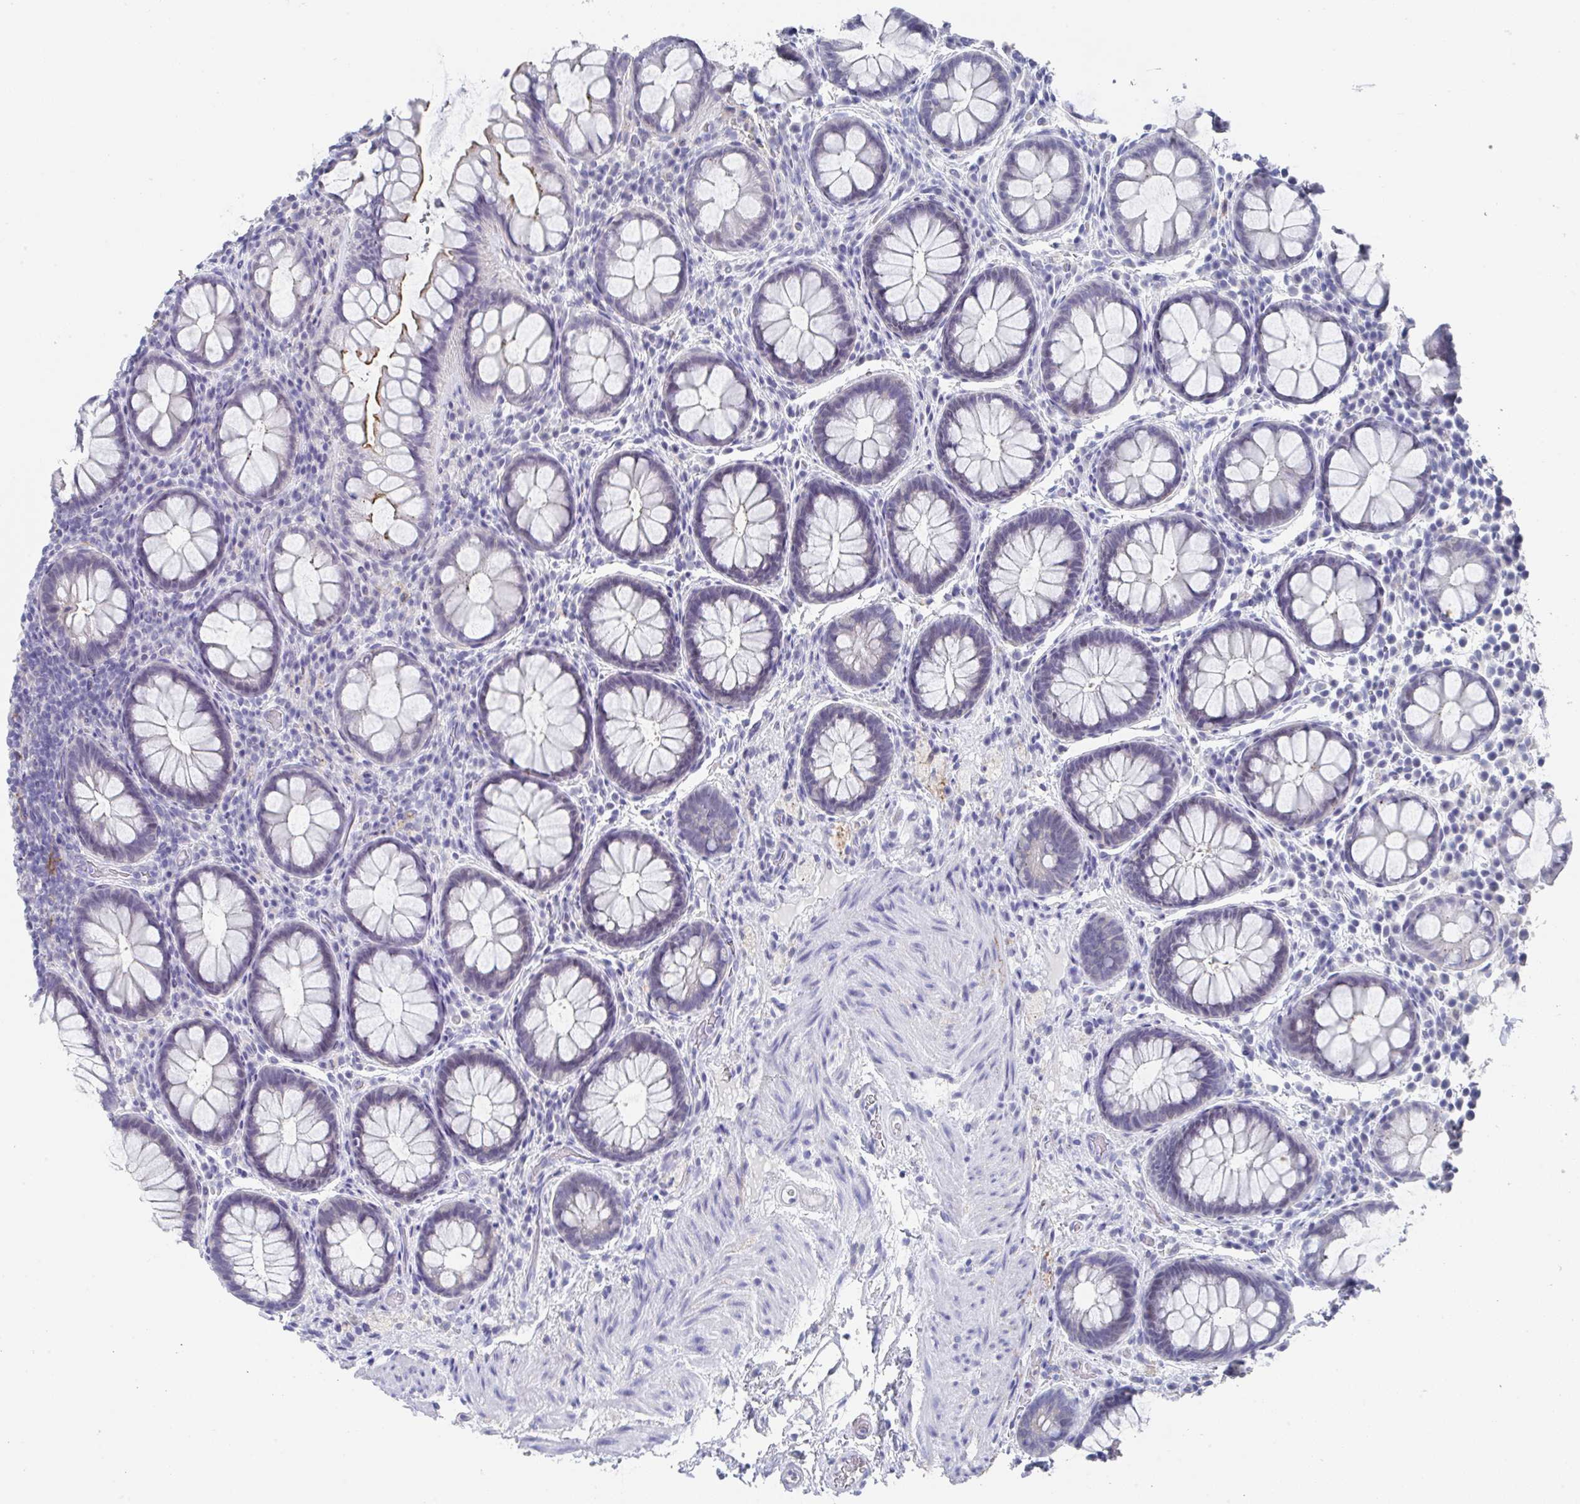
{"staining": {"intensity": "moderate", "quantity": "<25%", "location": "cytoplasmic/membranous"}, "tissue": "rectum", "cell_type": "Glandular cells", "image_type": "normal", "snomed": [{"axis": "morphology", "description": "Normal tissue, NOS"}, {"axis": "topography", "description": "Rectum"}], "caption": "The immunohistochemical stain labels moderate cytoplasmic/membranous positivity in glandular cells of normal rectum.", "gene": "TNFRSF8", "patient": {"sex": "female", "age": 69}}